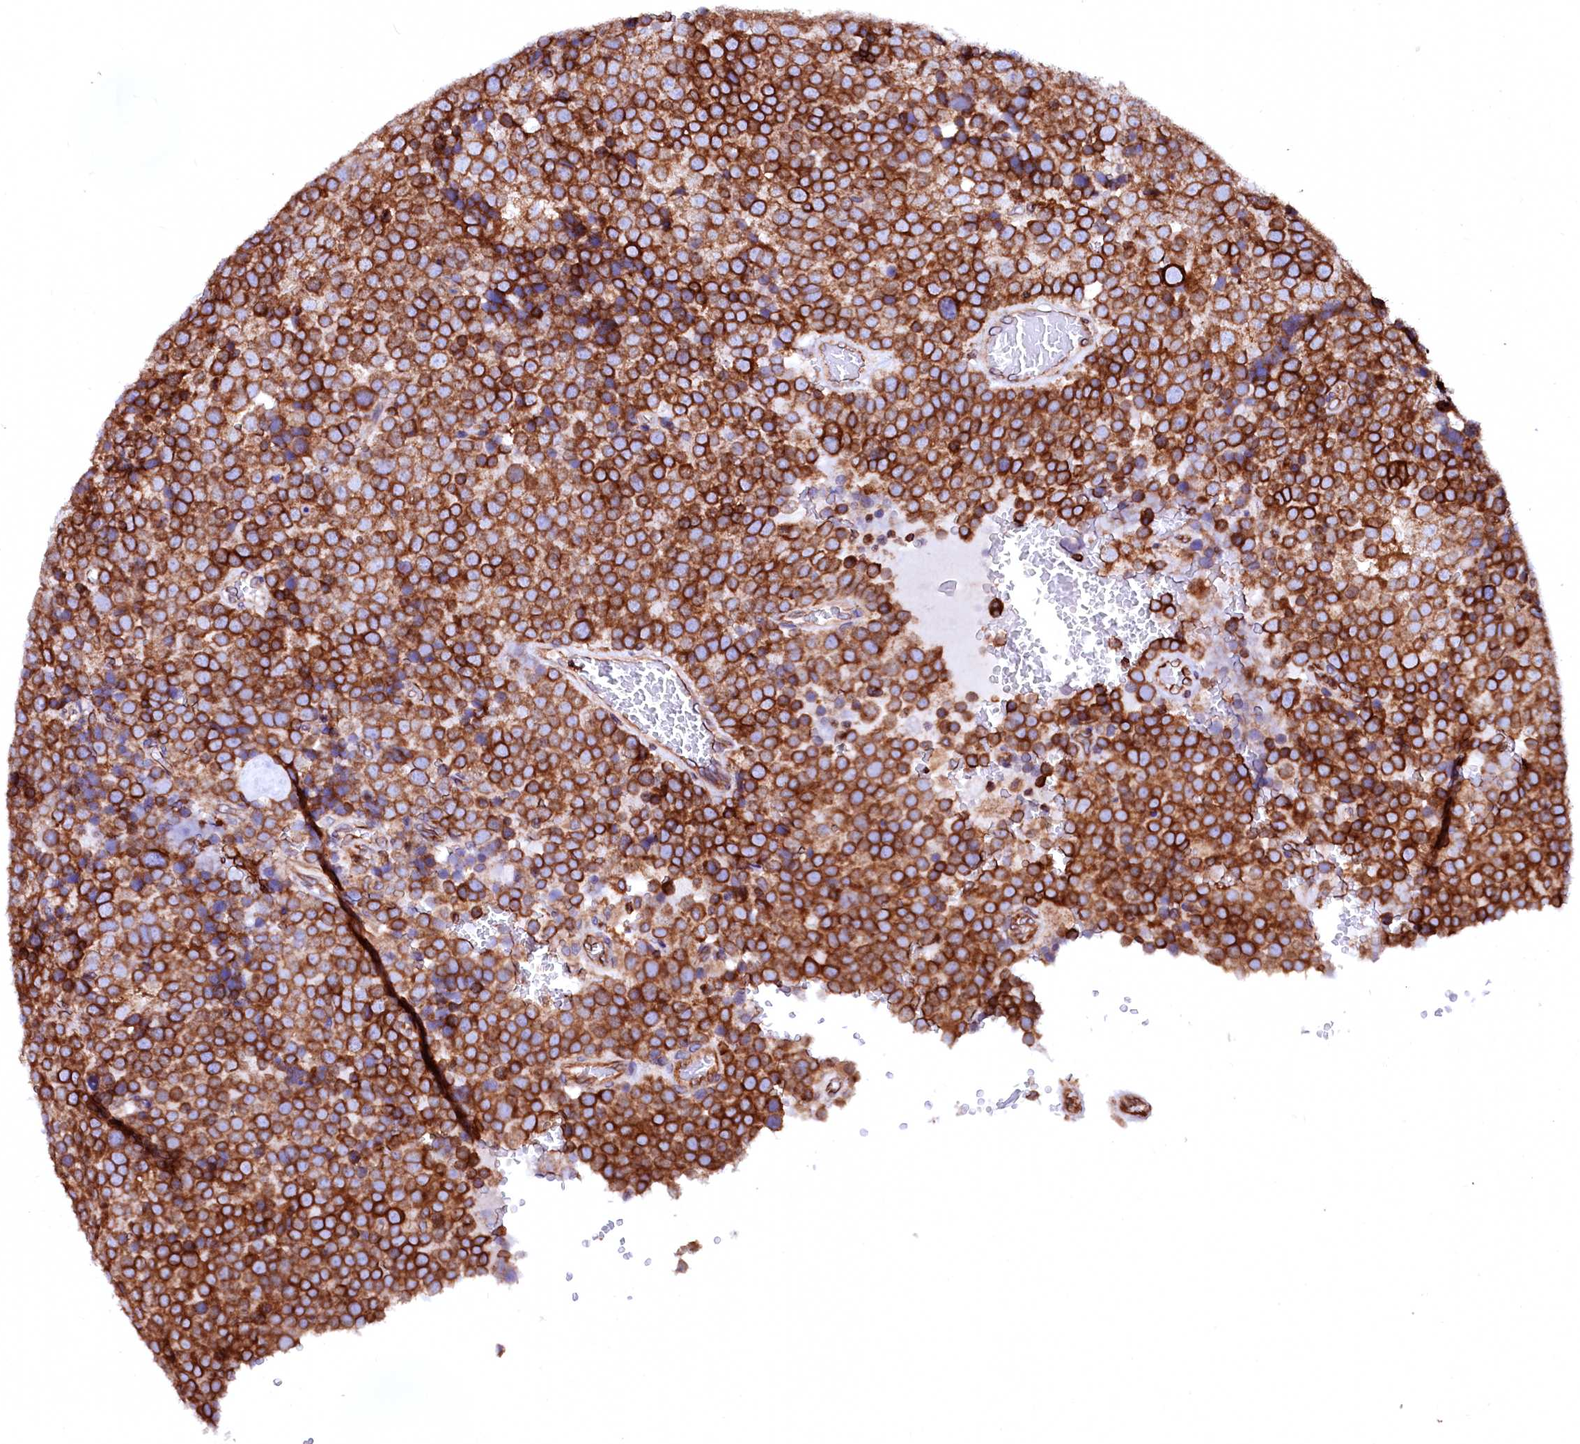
{"staining": {"intensity": "strong", "quantity": ">75%", "location": "cytoplasmic/membranous"}, "tissue": "testis cancer", "cell_type": "Tumor cells", "image_type": "cancer", "snomed": [{"axis": "morphology", "description": "Seminoma, NOS"}, {"axis": "topography", "description": "Testis"}], "caption": "Approximately >75% of tumor cells in testis seminoma display strong cytoplasmic/membranous protein staining as visualized by brown immunohistochemical staining.", "gene": "DERL1", "patient": {"sex": "male", "age": 71}}